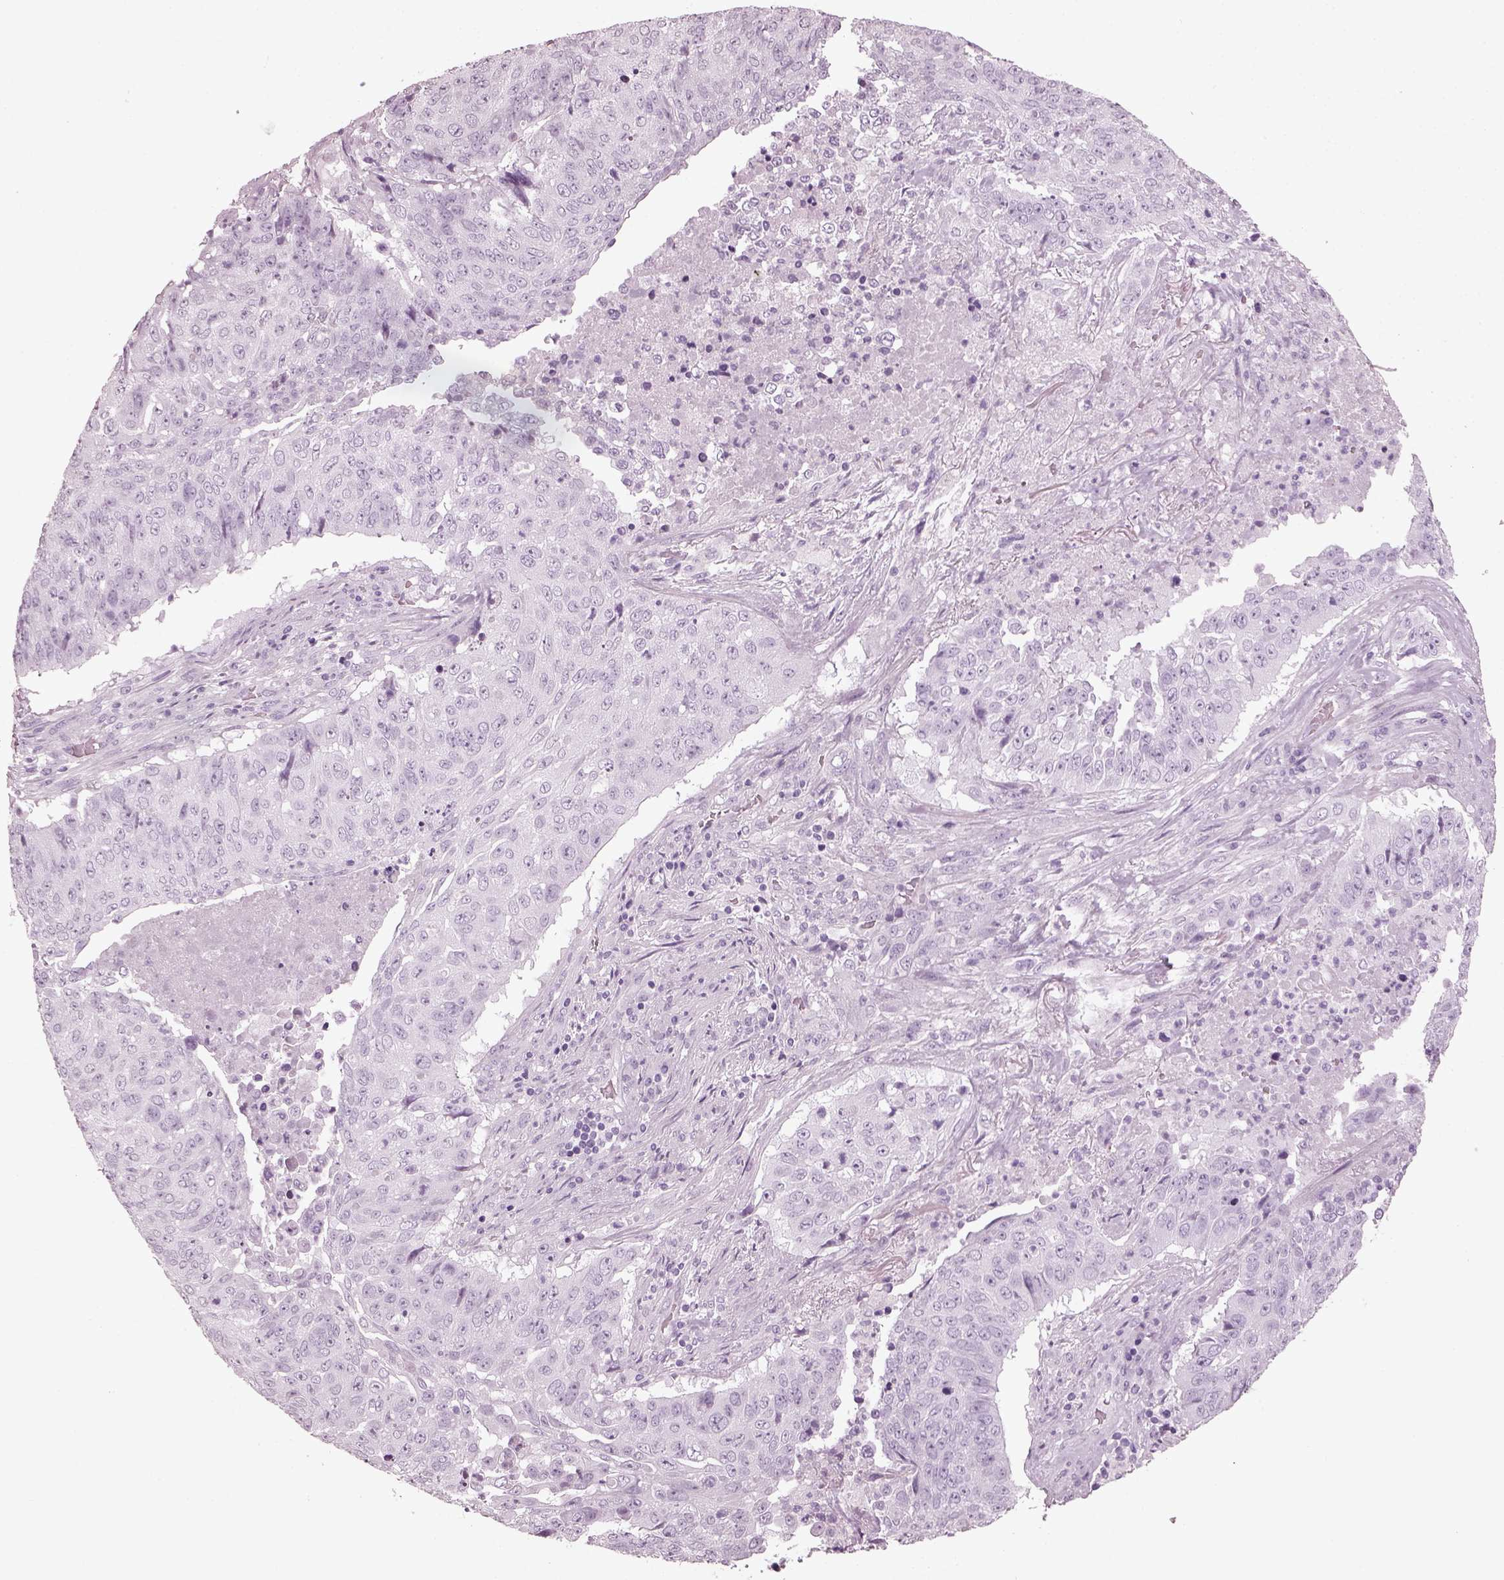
{"staining": {"intensity": "negative", "quantity": "none", "location": "none"}, "tissue": "lung cancer", "cell_type": "Tumor cells", "image_type": "cancer", "snomed": [{"axis": "morphology", "description": "Normal tissue, NOS"}, {"axis": "morphology", "description": "Squamous cell carcinoma, NOS"}, {"axis": "topography", "description": "Bronchus"}, {"axis": "topography", "description": "Lung"}], "caption": "Image shows no protein positivity in tumor cells of lung cancer tissue. (Stains: DAB (3,3'-diaminobenzidine) IHC with hematoxylin counter stain, Microscopy: brightfield microscopy at high magnification).", "gene": "PDC", "patient": {"sex": "male", "age": 64}}